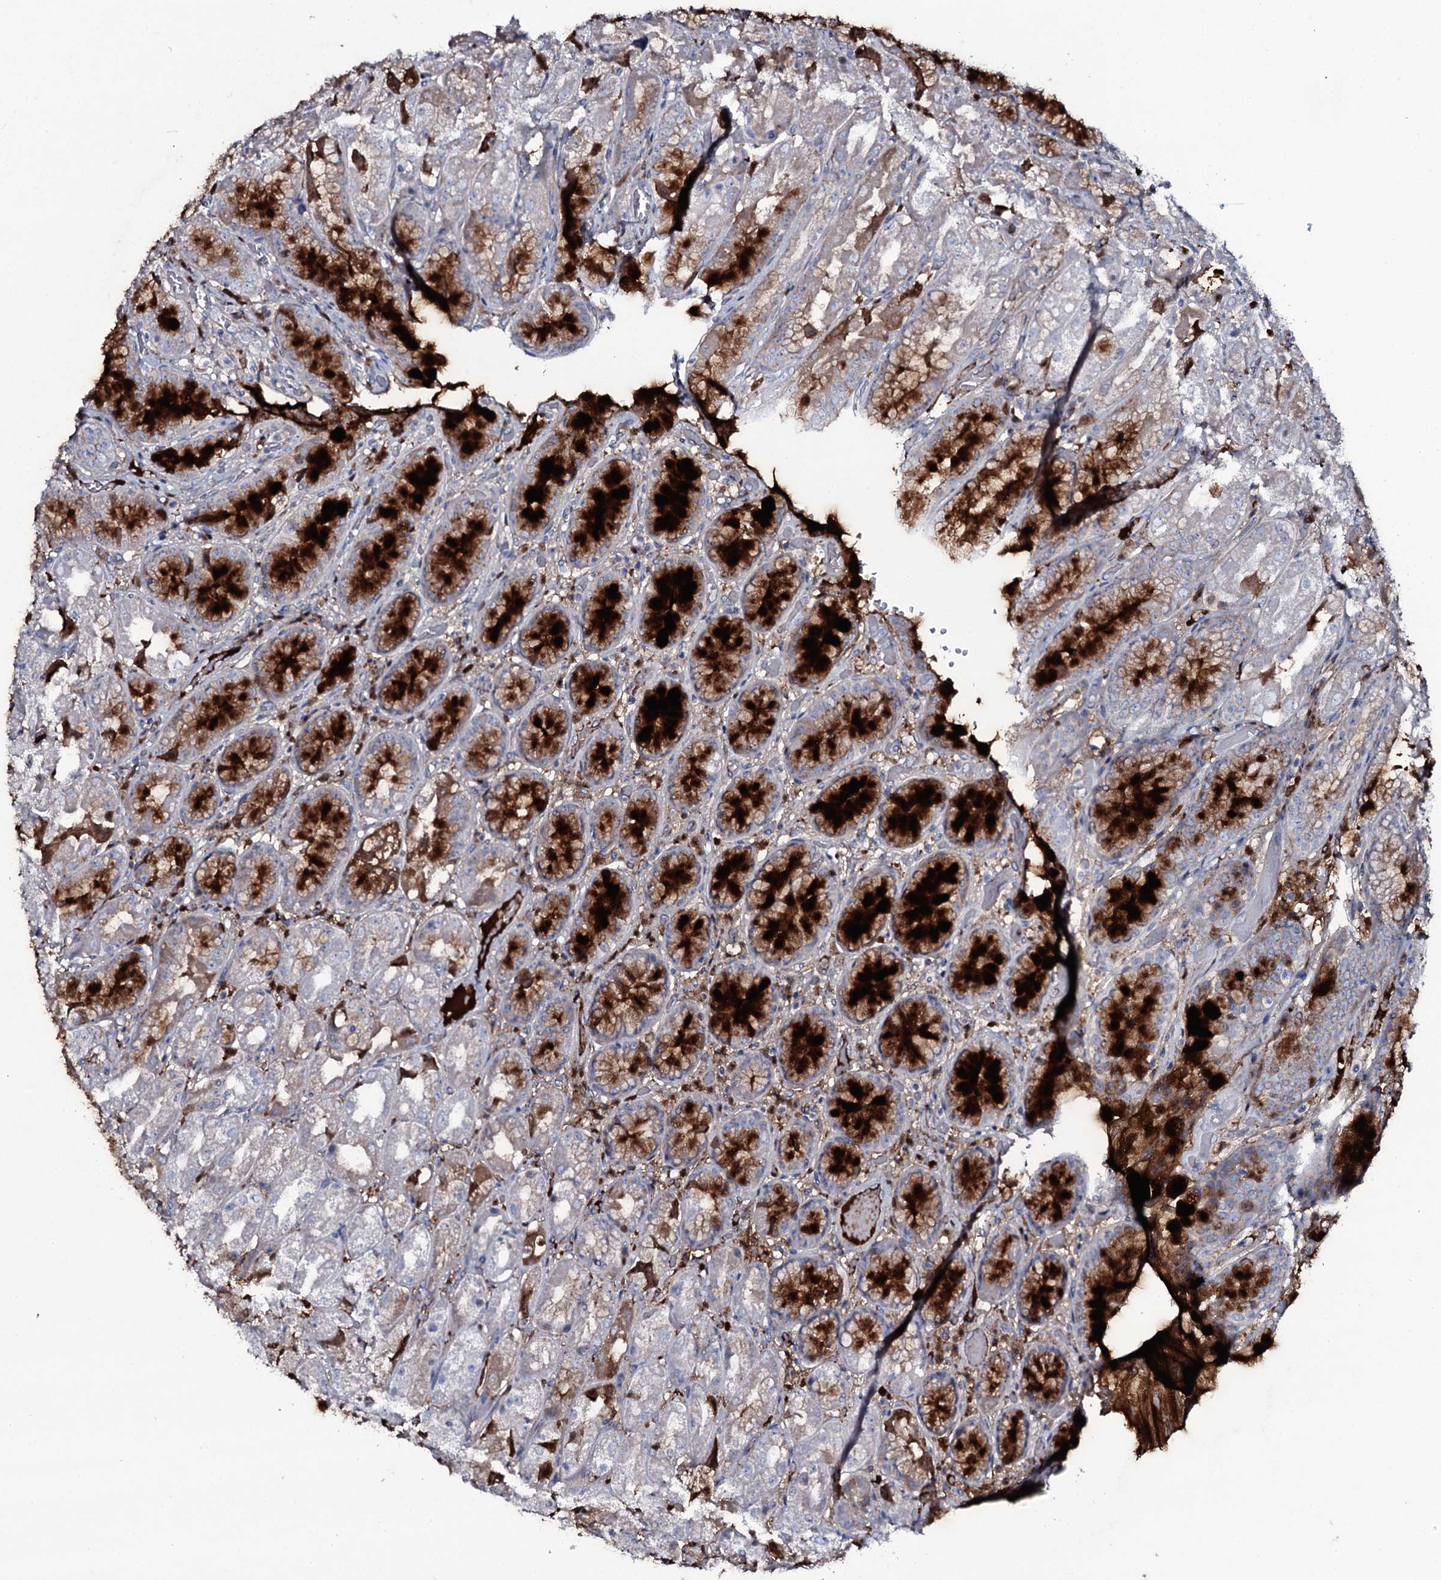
{"staining": {"intensity": "strong", "quantity": "25%-75%", "location": "cytoplasmic/membranous"}, "tissue": "stomach", "cell_type": "Glandular cells", "image_type": "normal", "snomed": [{"axis": "morphology", "description": "Normal tissue, NOS"}, {"axis": "topography", "description": "Stomach, upper"}], "caption": "Immunohistochemical staining of normal human stomach shows strong cytoplasmic/membranous protein positivity in approximately 25%-75% of glandular cells.", "gene": "EDN1", "patient": {"sex": "male", "age": 72}}